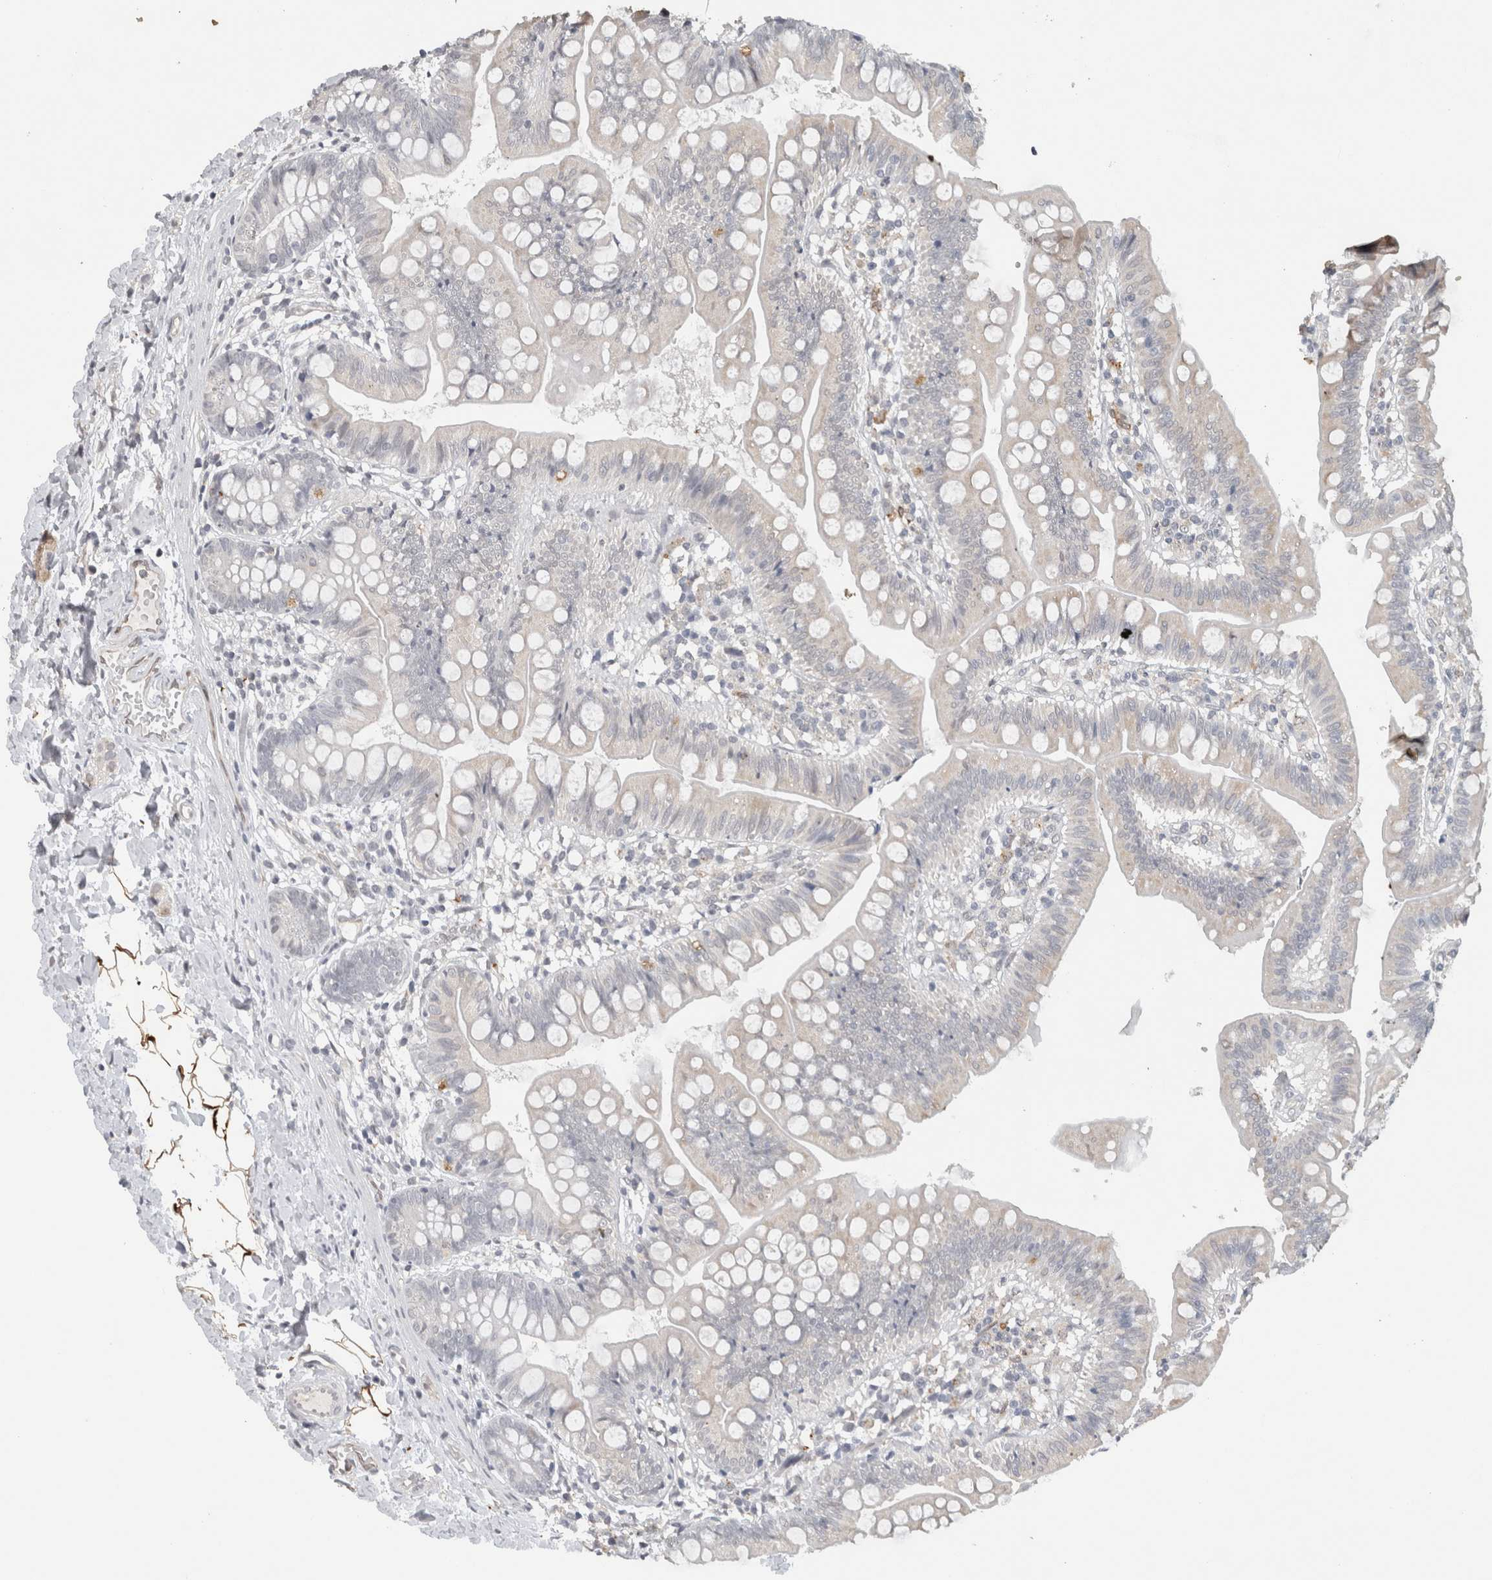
{"staining": {"intensity": "negative", "quantity": "none", "location": "none"}, "tissue": "small intestine", "cell_type": "Glandular cells", "image_type": "normal", "snomed": [{"axis": "morphology", "description": "Normal tissue, NOS"}, {"axis": "topography", "description": "Small intestine"}], "caption": "Photomicrograph shows no significant protein staining in glandular cells of normal small intestine. (Brightfield microscopy of DAB IHC at high magnification).", "gene": "PRXL2A", "patient": {"sex": "male", "age": 7}}